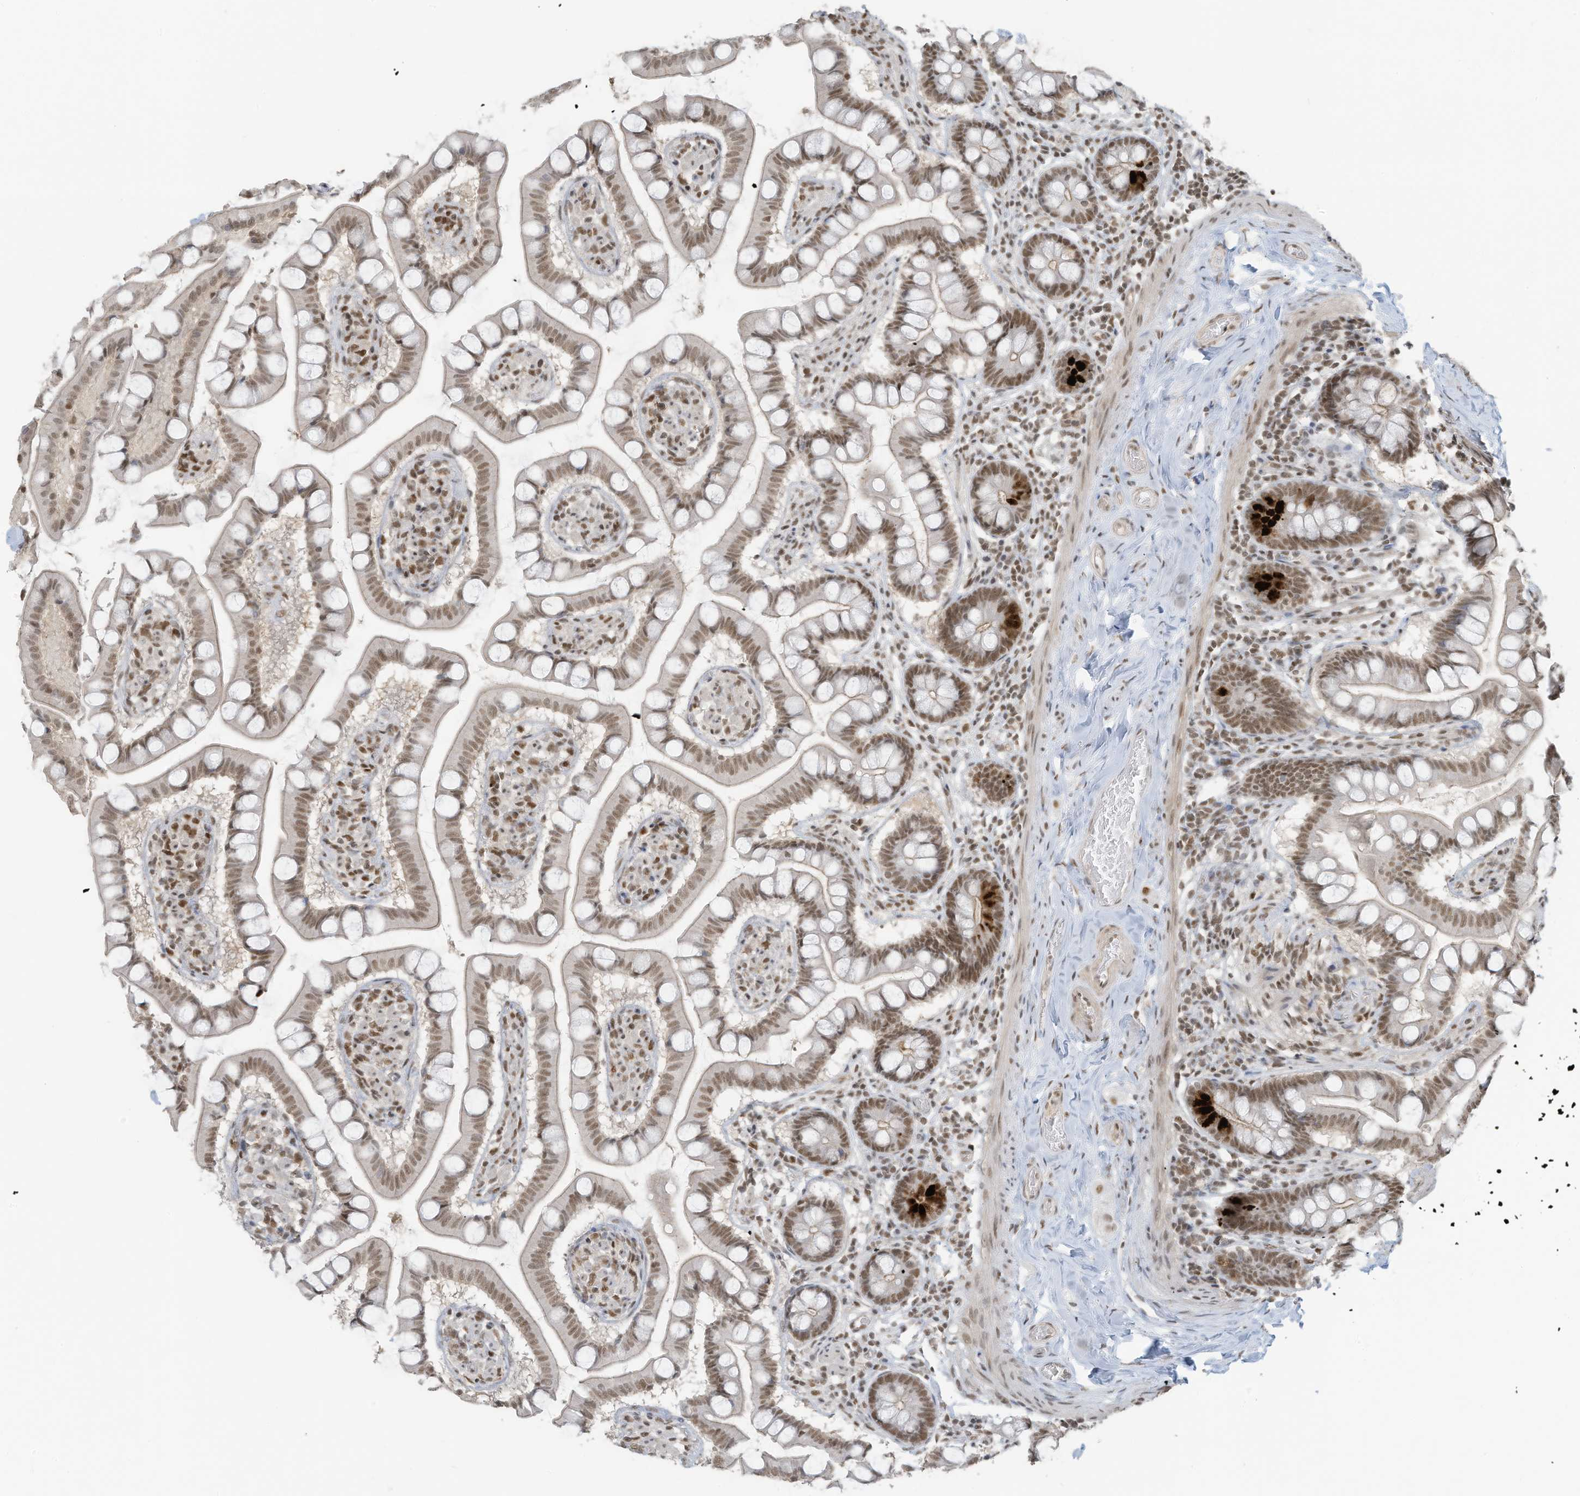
{"staining": {"intensity": "moderate", "quantity": ">75%", "location": "cytoplasmic/membranous,nuclear"}, "tissue": "small intestine", "cell_type": "Glandular cells", "image_type": "normal", "snomed": [{"axis": "morphology", "description": "Normal tissue, NOS"}, {"axis": "topography", "description": "Small intestine"}], "caption": "Immunohistochemical staining of benign small intestine demonstrates >75% levels of moderate cytoplasmic/membranous,nuclear protein positivity in about >75% of glandular cells.", "gene": "DBR1", "patient": {"sex": "male", "age": 41}}